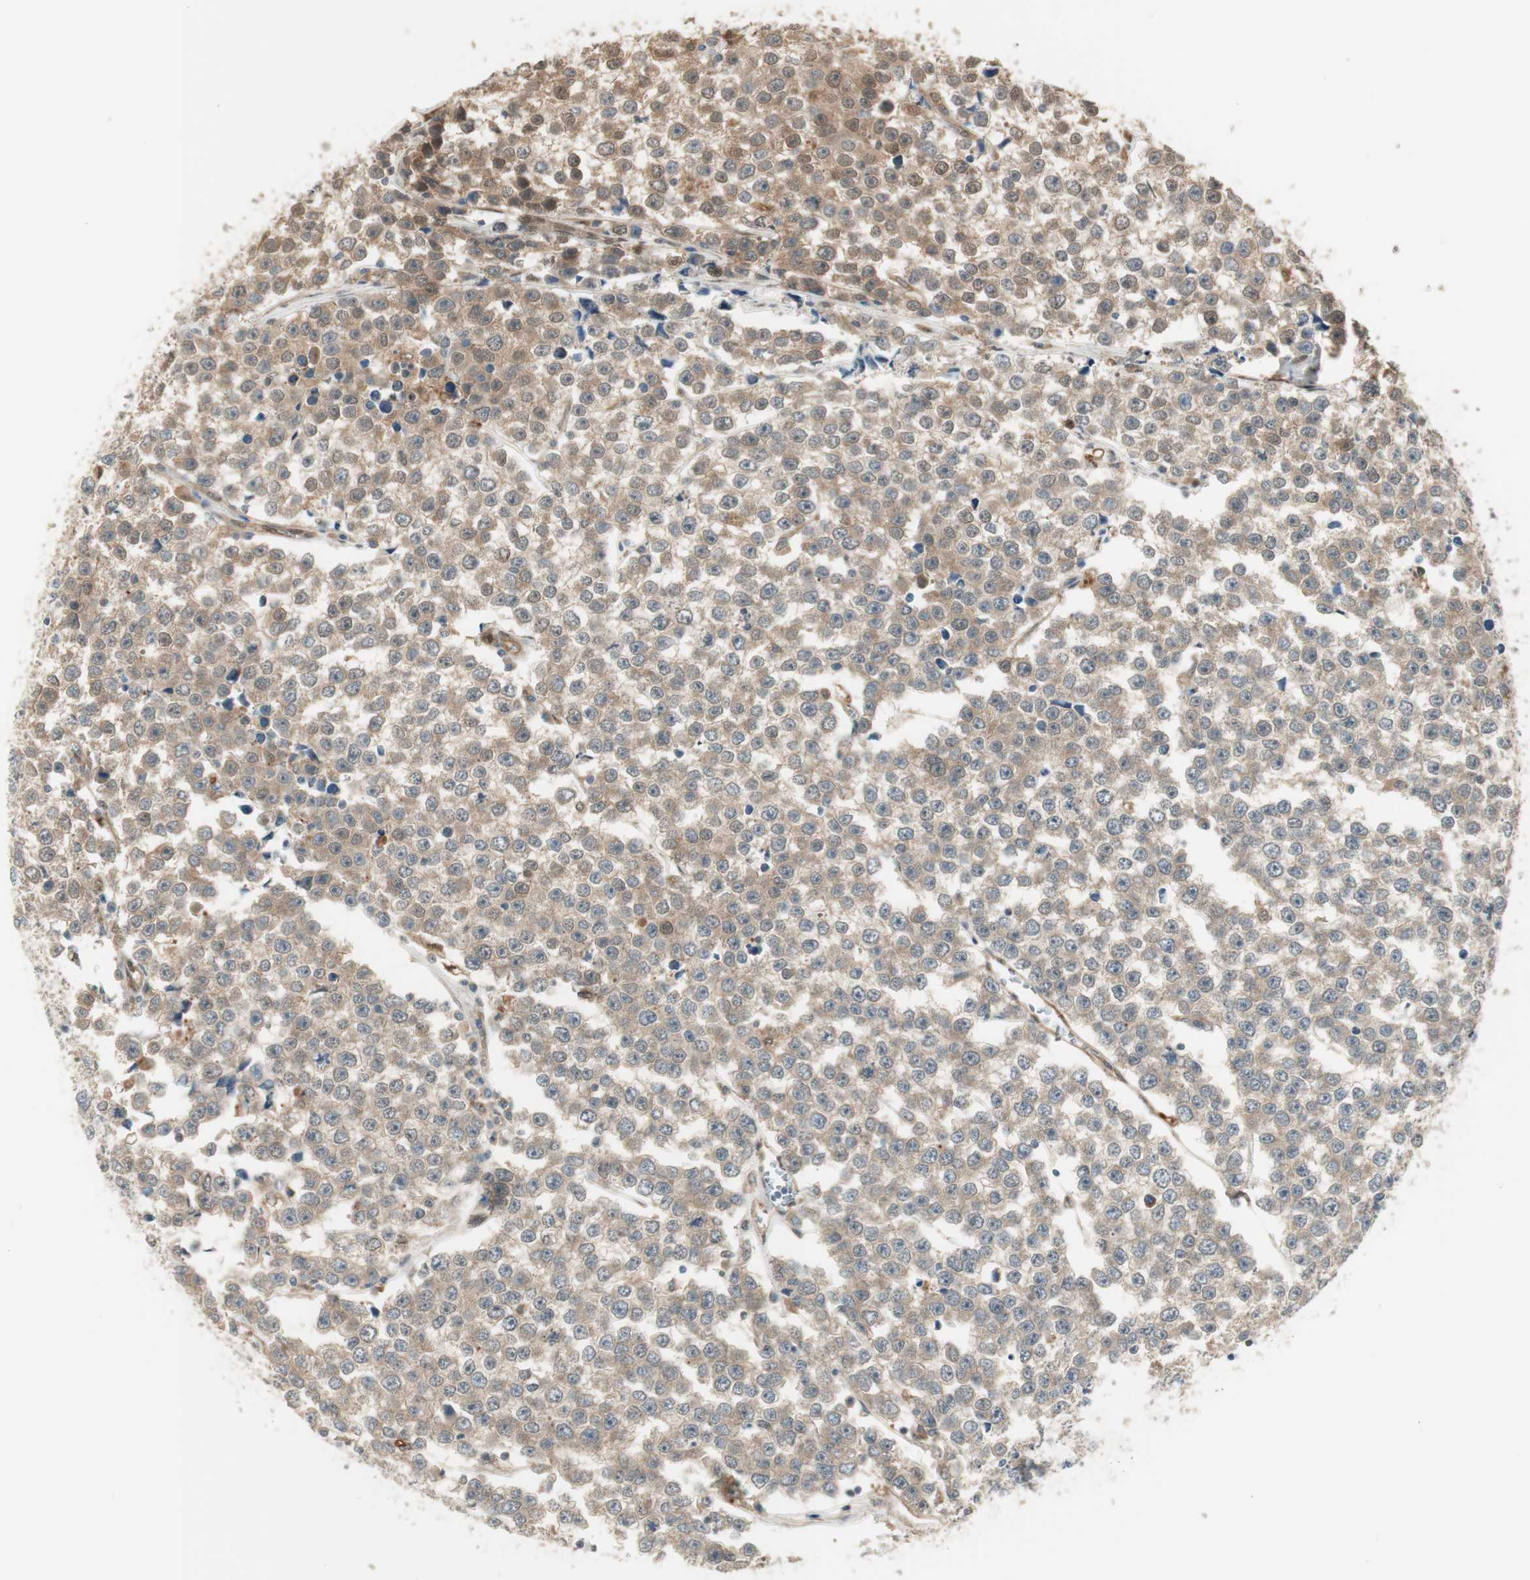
{"staining": {"intensity": "weak", "quantity": ">75%", "location": "cytoplasmic/membranous"}, "tissue": "testis cancer", "cell_type": "Tumor cells", "image_type": "cancer", "snomed": [{"axis": "morphology", "description": "Seminoma, NOS"}, {"axis": "morphology", "description": "Carcinoma, Embryonal, NOS"}, {"axis": "topography", "description": "Testis"}], "caption": "IHC photomicrograph of human testis seminoma stained for a protein (brown), which demonstrates low levels of weak cytoplasmic/membranous staining in about >75% of tumor cells.", "gene": "SERPINB6", "patient": {"sex": "male", "age": 52}}